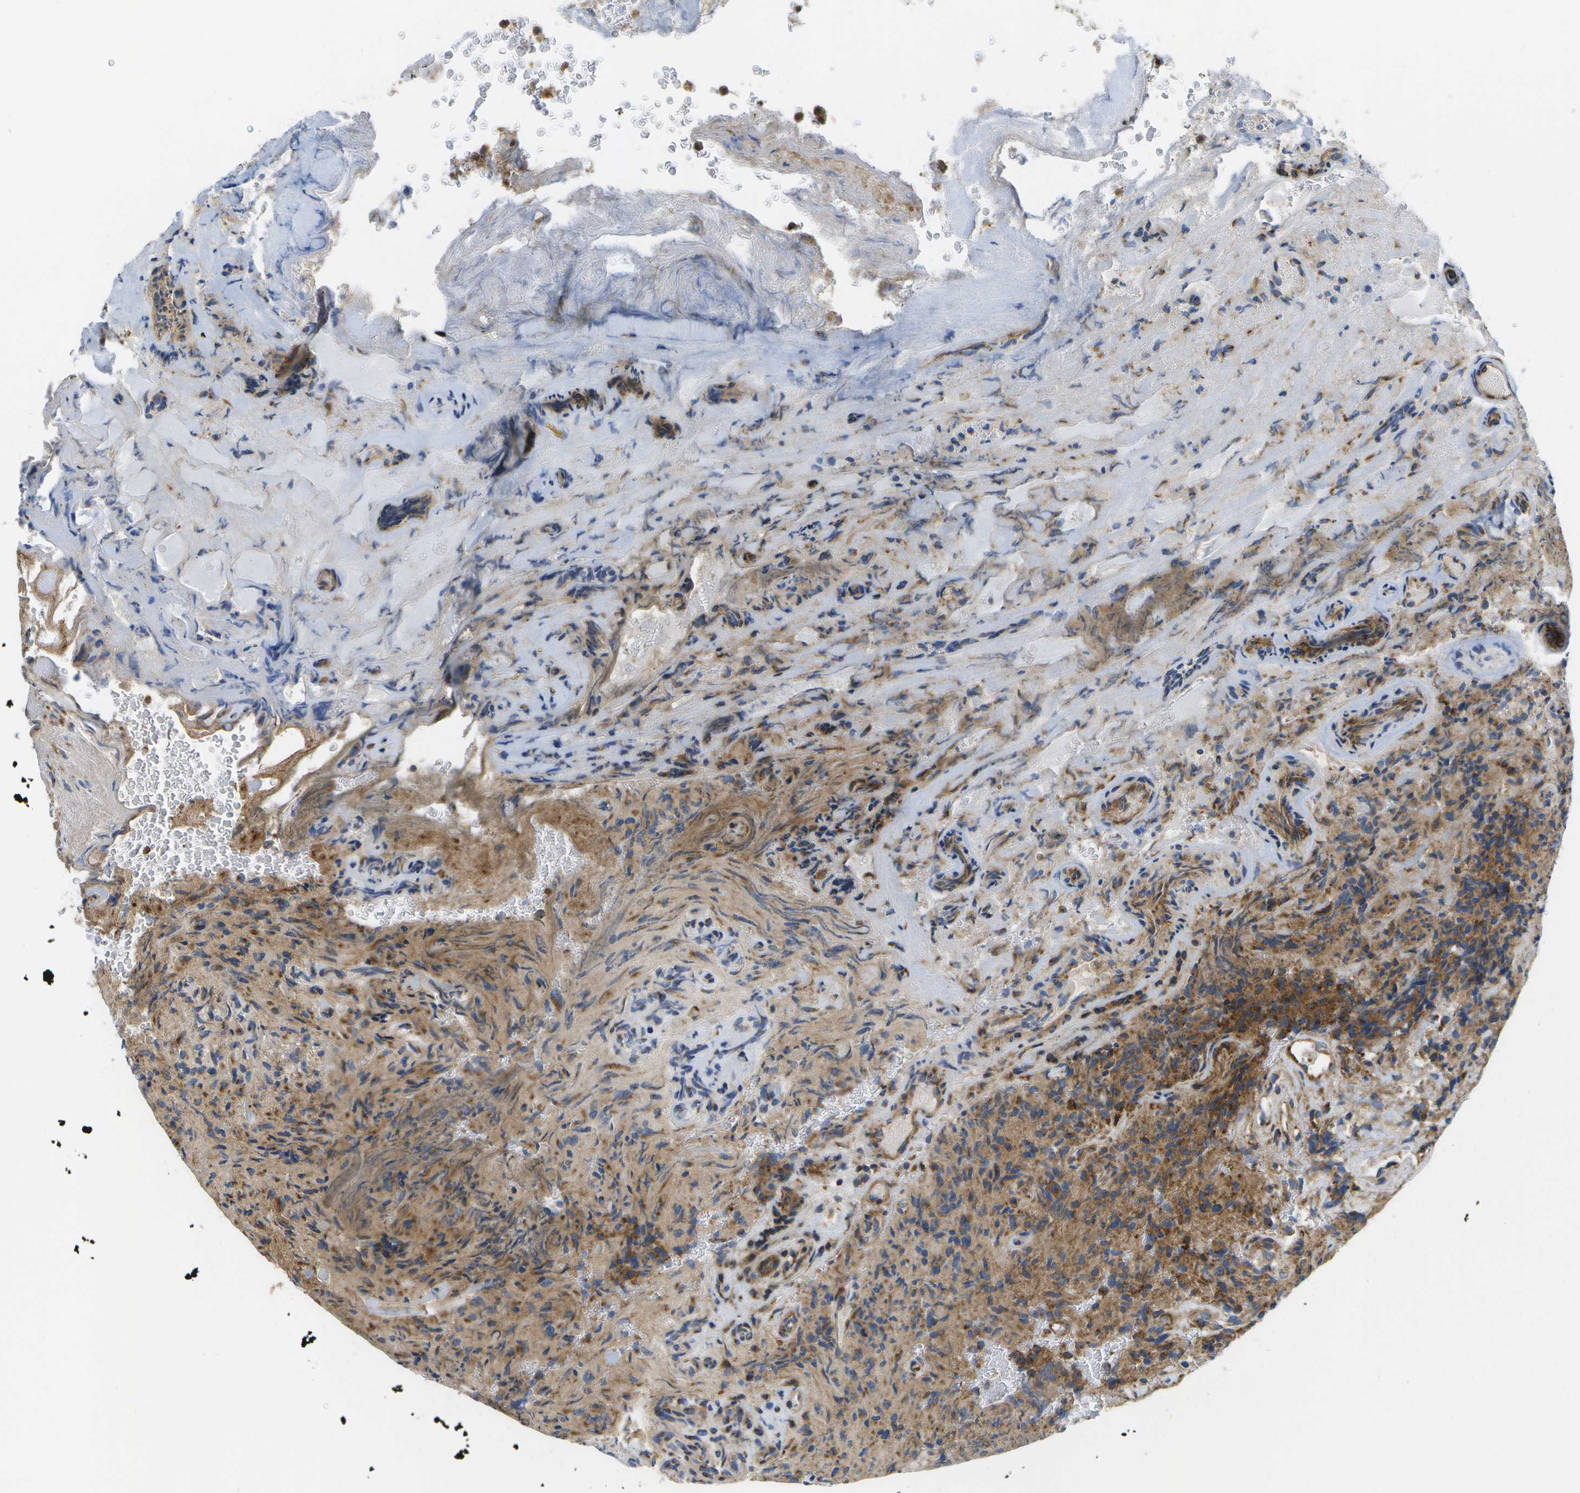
{"staining": {"intensity": "moderate", "quantity": ">75%", "location": "cytoplasmic/membranous"}, "tissue": "glioma", "cell_type": "Tumor cells", "image_type": "cancer", "snomed": [{"axis": "morphology", "description": "Glioma, malignant, High grade"}, {"axis": "topography", "description": "Brain"}], "caption": "Moderate cytoplasmic/membranous protein positivity is identified in about >75% of tumor cells in high-grade glioma (malignant).", "gene": "BST2", "patient": {"sex": "male", "age": 71}}